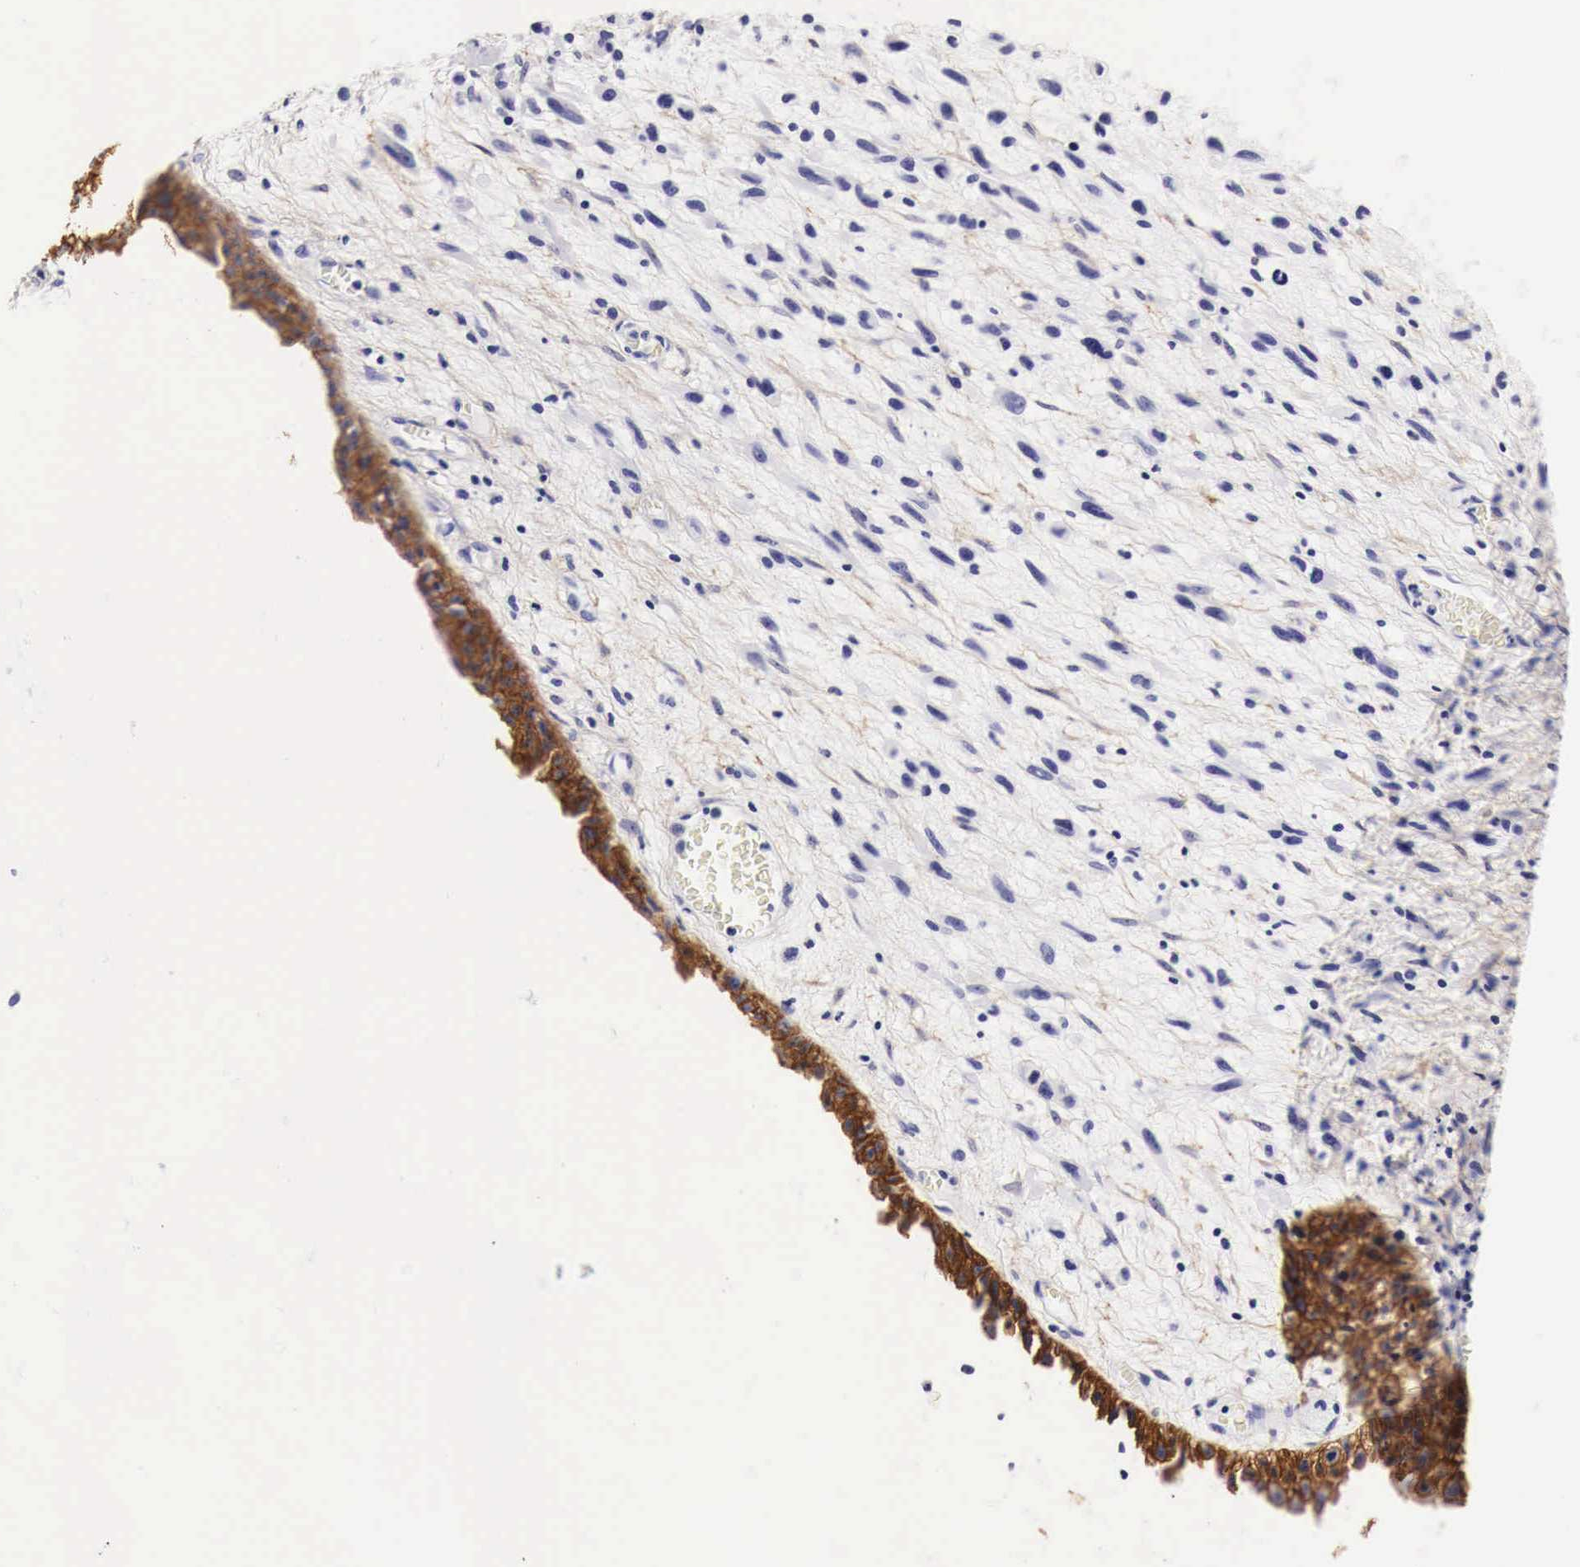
{"staining": {"intensity": "negative", "quantity": "none", "location": "none"}, "tissue": "melanoma", "cell_type": "Tumor cells", "image_type": "cancer", "snomed": [{"axis": "morphology", "description": "Malignant melanoma, NOS"}, {"axis": "topography", "description": "Skin"}], "caption": "This is an IHC micrograph of human malignant melanoma. There is no positivity in tumor cells.", "gene": "EGFR", "patient": {"sex": "male", "age": 51}}